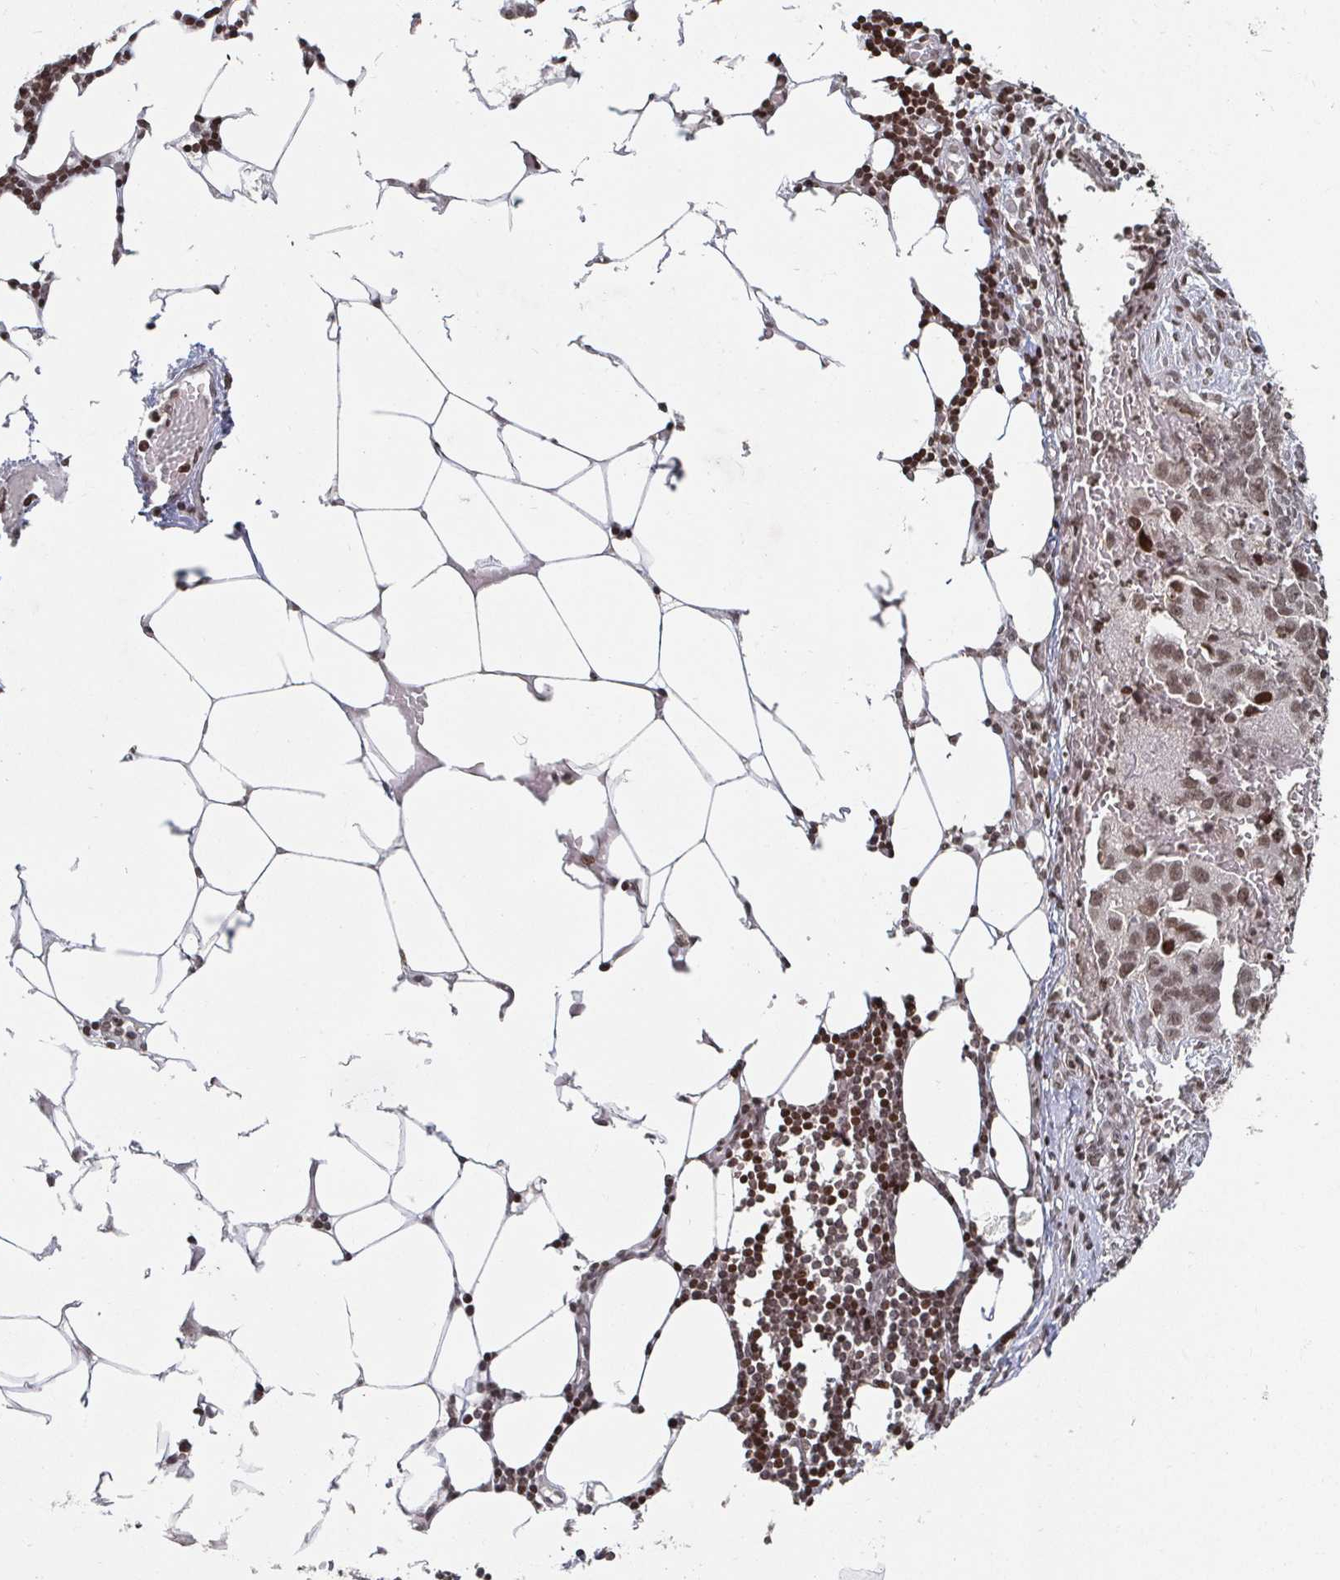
{"staining": {"intensity": "moderate", "quantity": ">75%", "location": "nuclear"}, "tissue": "ovarian cancer", "cell_type": "Tumor cells", "image_type": "cancer", "snomed": [{"axis": "morphology", "description": "Cystadenocarcinoma, serous, NOS"}, {"axis": "topography", "description": "Ovary"}], "caption": "Ovarian cancer stained for a protein (brown) exhibits moderate nuclear positive expression in approximately >75% of tumor cells.", "gene": "ZDHHC12", "patient": {"sex": "female", "age": 75}}